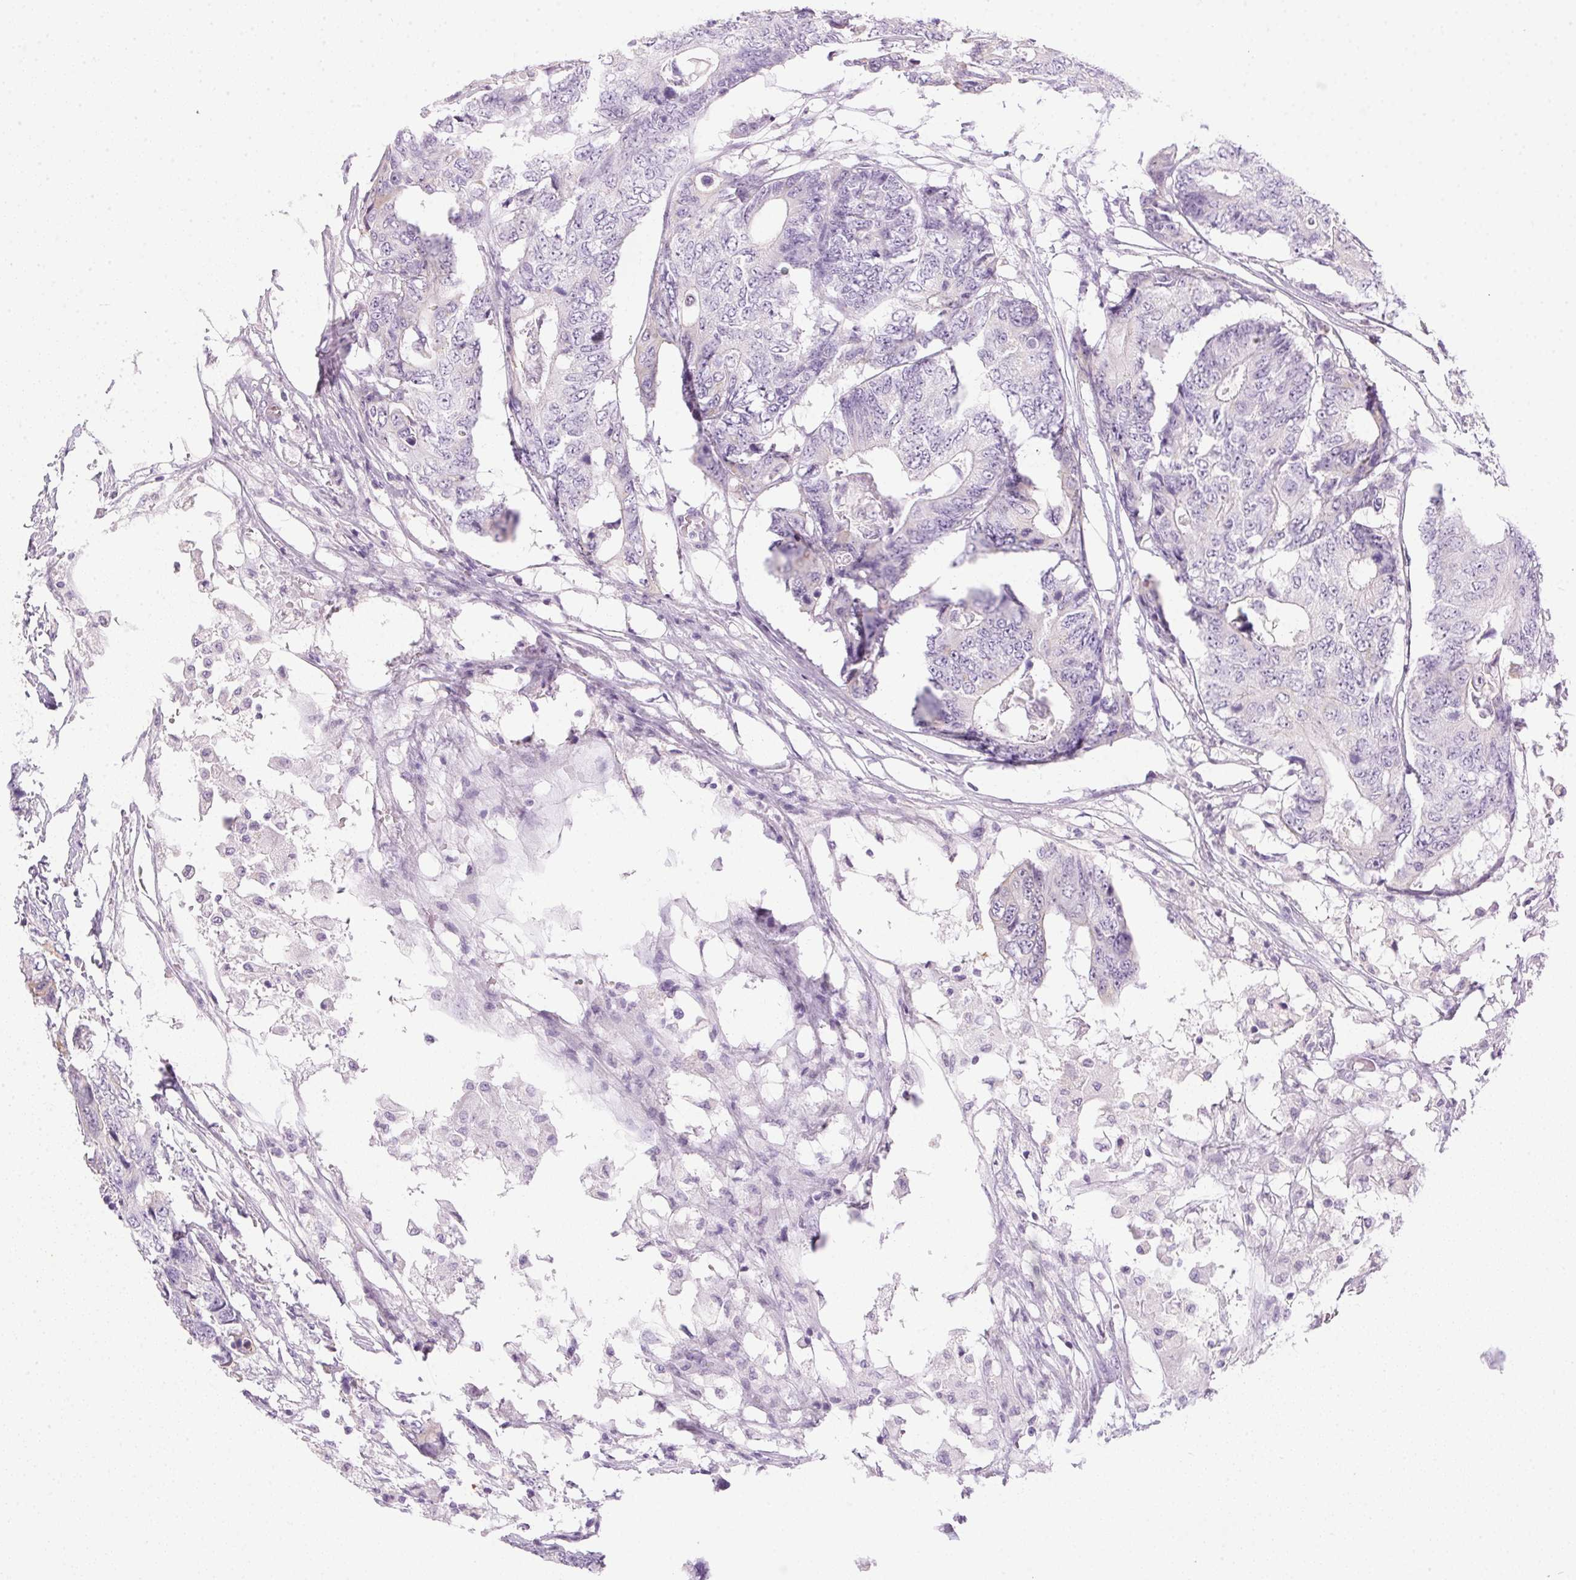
{"staining": {"intensity": "negative", "quantity": "none", "location": "none"}, "tissue": "colorectal cancer", "cell_type": "Tumor cells", "image_type": "cancer", "snomed": [{"axis": "morphology", "description": "Adenocarcinoma, NOS"}, {"axis": "topography", "description": "Colon"}], "caption": "Immunohistochemistry (IHC) of human adenocarcinoma (colorectal) displays no expression in tumor cells.", "gene": "POPDC2", "patient": {"sex": "female", "age": 48}}